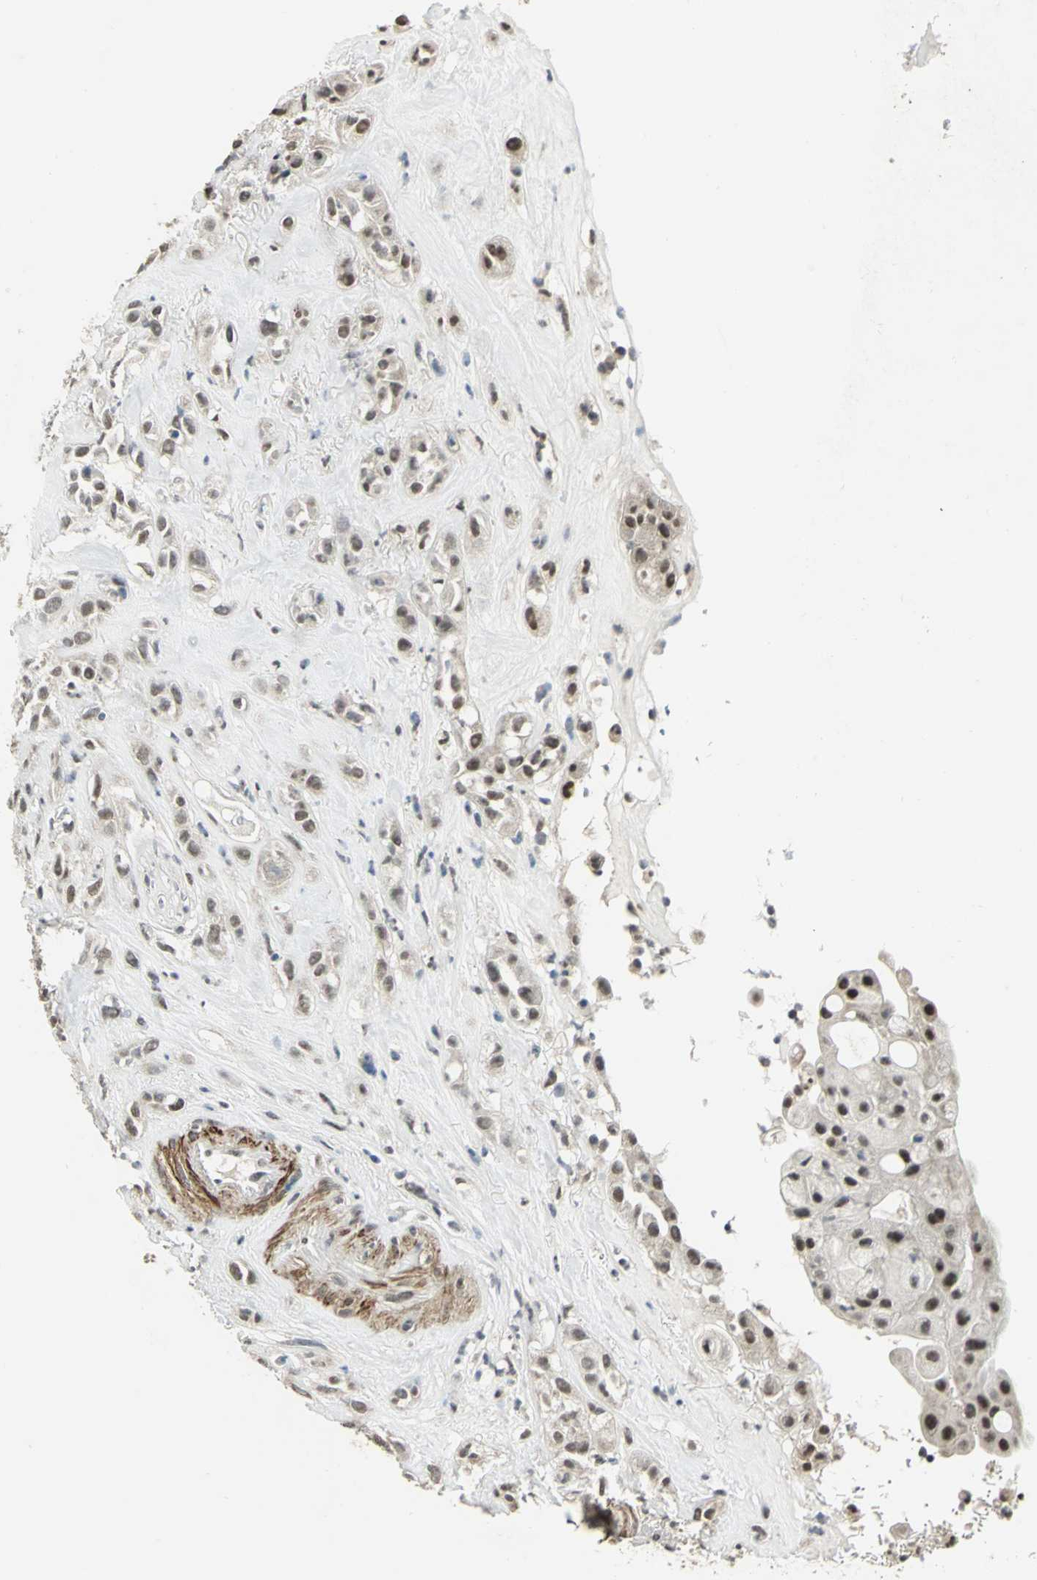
{"staining": {"intensity": "weak", "quantity": "25%-75%", "location": "cytoplasmic/membranous,nuclear"}, "tissue": "head and neck cancer", "cell_type": "Tumor cells", "image_type": "cancer", "snomed": [{"axis": "morphology", "description": "Squamous cell carcinoma, NOS"}, {"axis": "topography", "description": "Head-Neck"}], "caption": "Weak cytoplasmic/membranous and nuclear expression is identified in approximately 25%-75% of tumor cells in head and neck cancer.", "gene": "MTA1", "patient": {"sex": "male", "age": 62}}